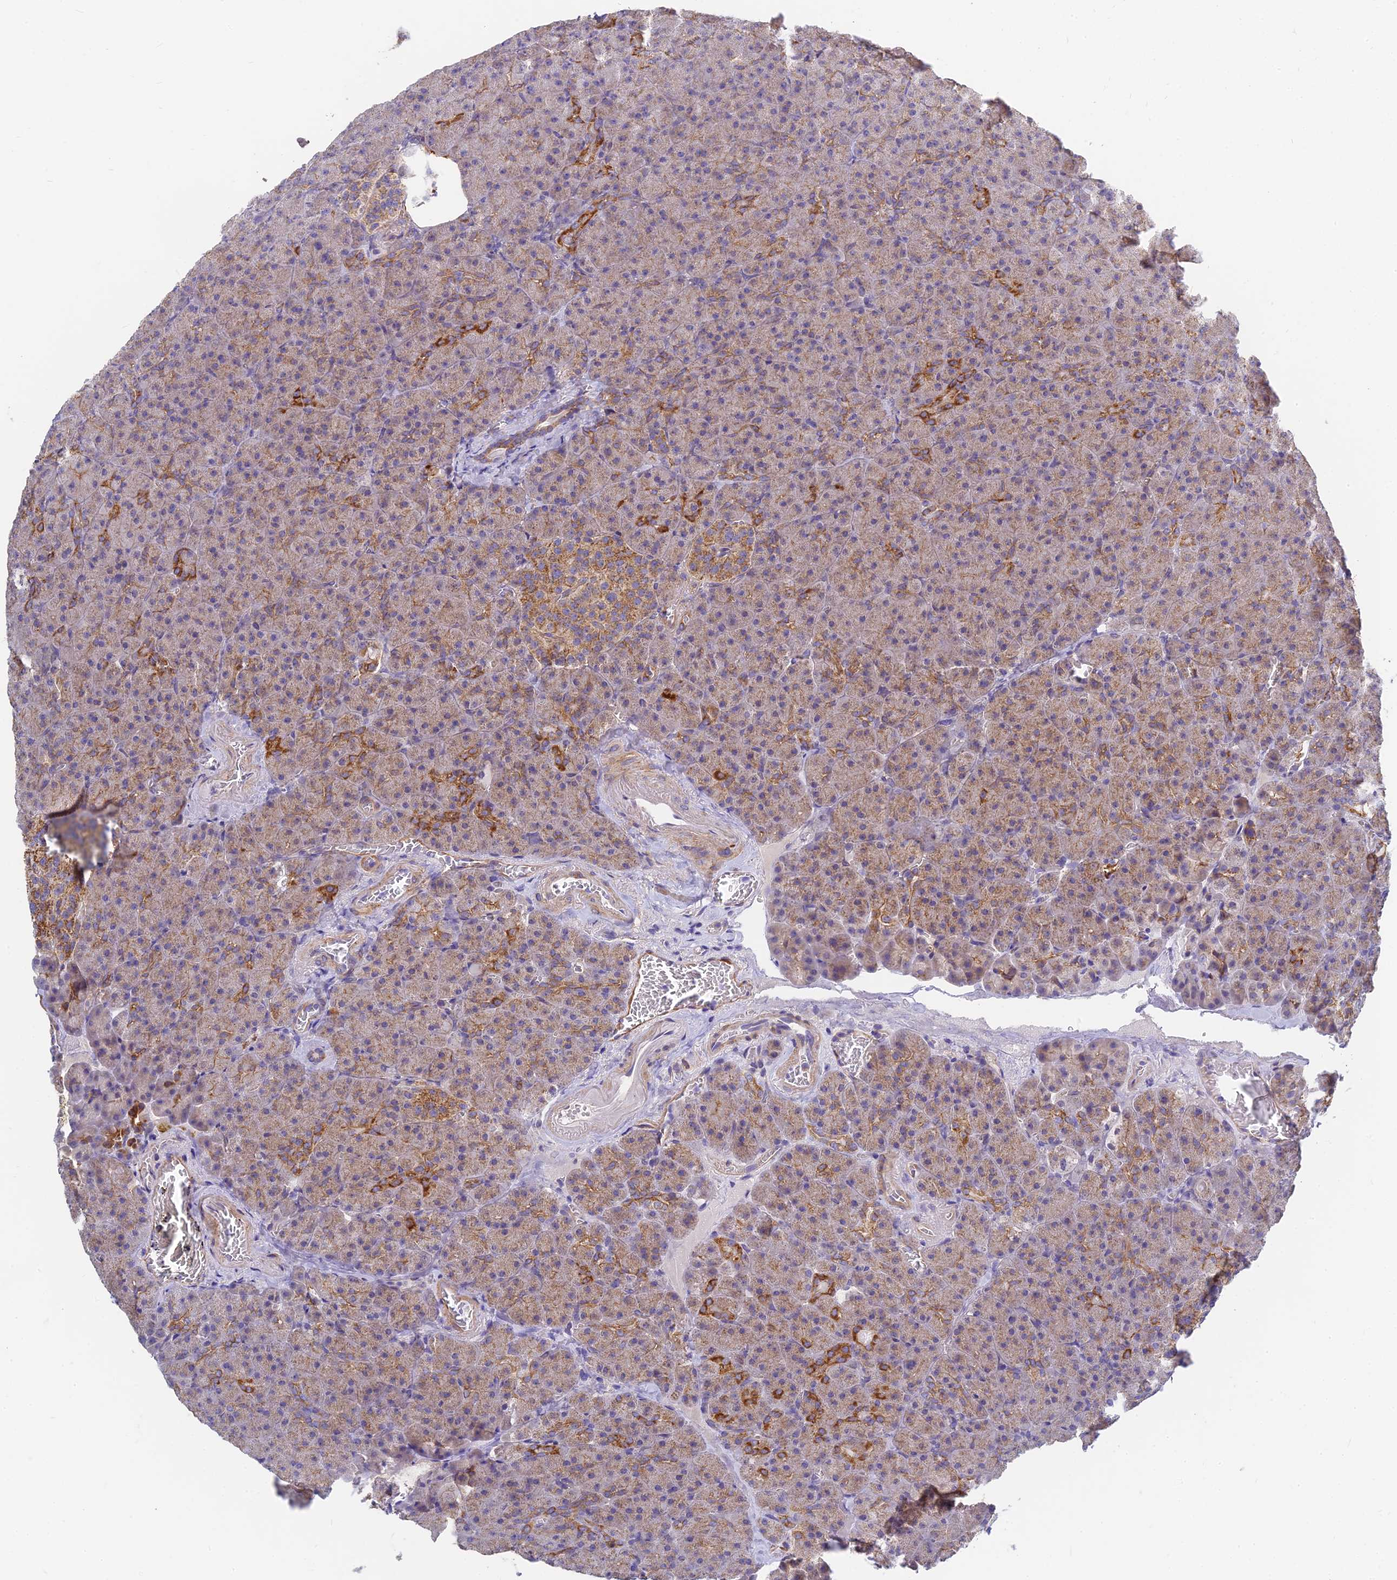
{"staining": {"intensity": "moderate", "quantity": "25%-75%", "location": "cytoplasmic/membranous"}, "tissue": "pancreas", "cell_type": "Exocrine glandular cells", "image_type": "normal", "snomed": [{"axis": "morphology", "description": "Normal tissue, NOS"}, {"axis": "topography", "description": "Pancreas"}], "caption": "The immunohistochemical stain highlights moderate cytoplasmic/membranous staining in exocrine glandular cells of unremarkable pancreas.", "gene": "MRPL15", "patient": {"sex": "female", "age": 74}}